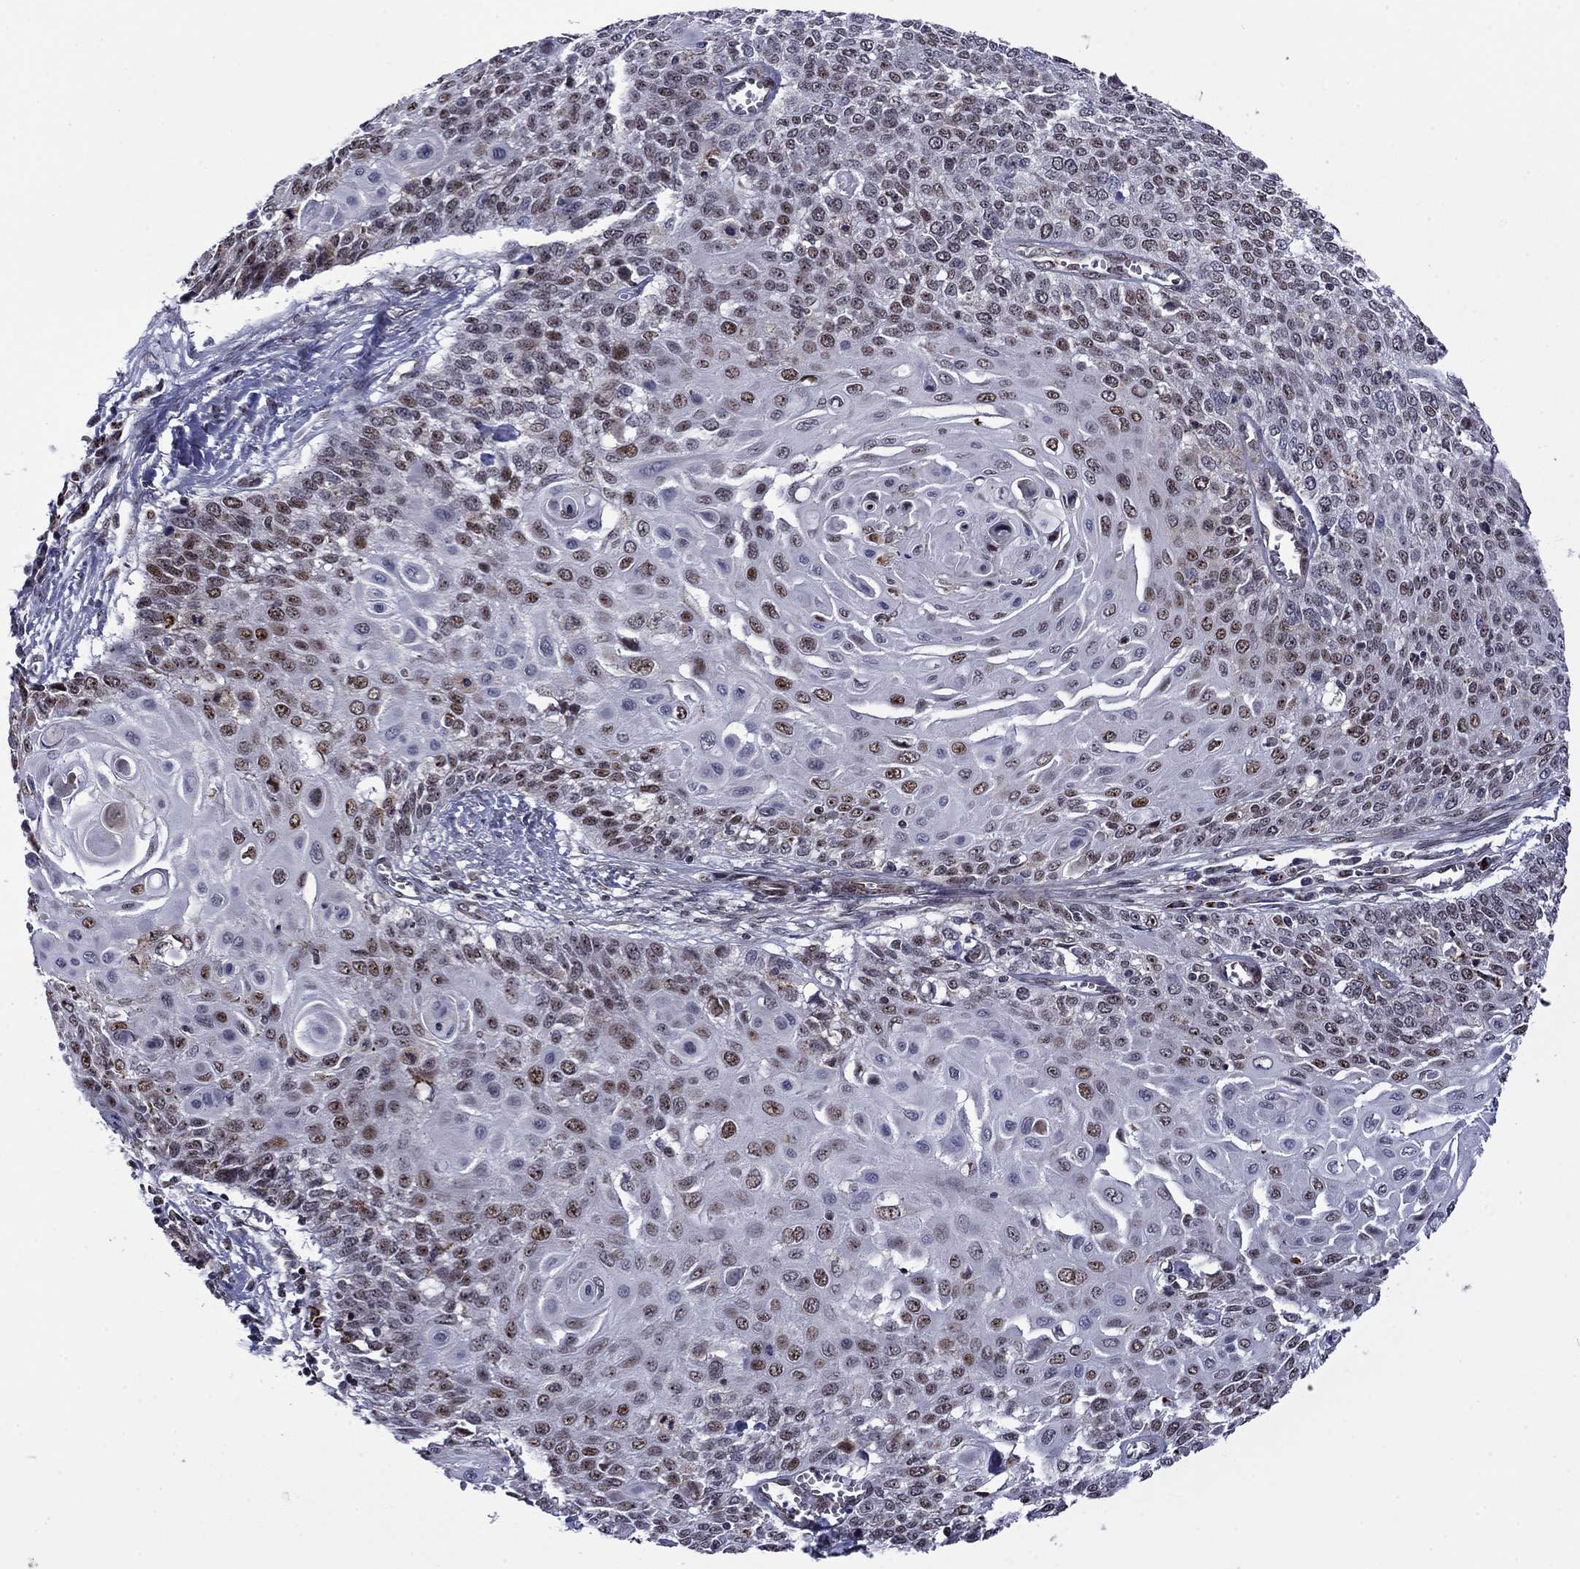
{"staining": {"intensity": "moderate", "quantity": "<25%", "location": "nuclear"}, "tissue": "cervical cancer", "cell_type": "Tumor cells", "image_type": "cancer", "snomed": [{"axis": "morphology", "description": "Squamous cell carcinoma, NOS"}, {"axis": "topography", "description": "Cervix"}], "caption": "The histopathology image displays staining of cervical cancer, revealing moderate nuclear protein staining (brown color) within tumor cells.", "gene": "SURF2", "patient": {"sex": "female", "age": 39}}